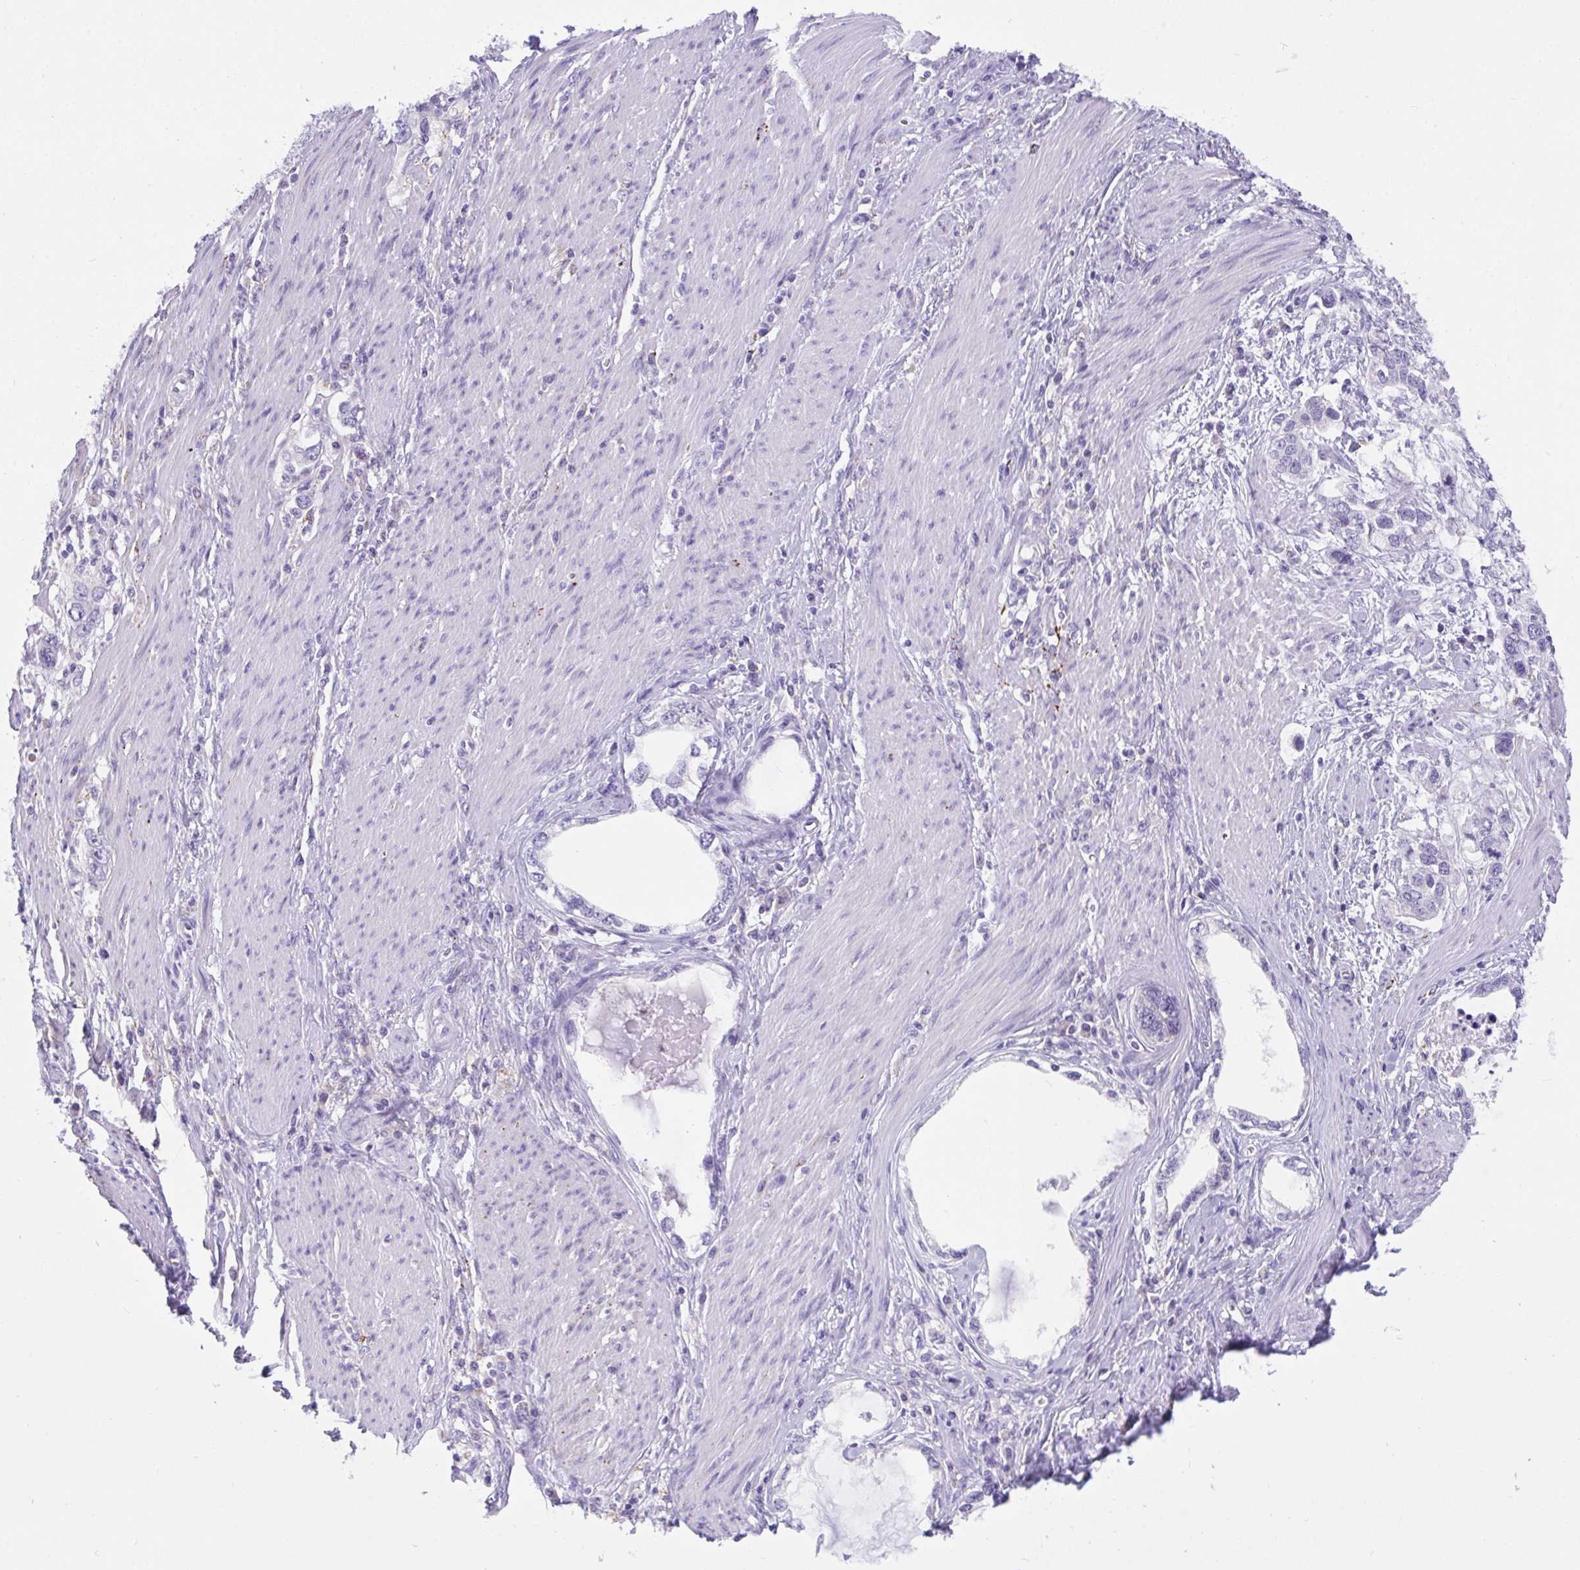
{"staining": {"intensity": "negative", "quantity": "none", "location": "none"}, "tissue": "stomach cancer", "cell_type": "Tumor cells", "image_type": "cancer", "snomed": [{"axis": "morphology", "description": "Adenocarcinoma, NOS"}, {"axis": "topography", "description": "Stomach, lower"}], "caption": "The IHC micrograph has no significant staining in tumor cells of adenocarcinoma (stomach) tissue.", "gene": "SEMA6B", "patient": {"sex": "female", "age": 93}}